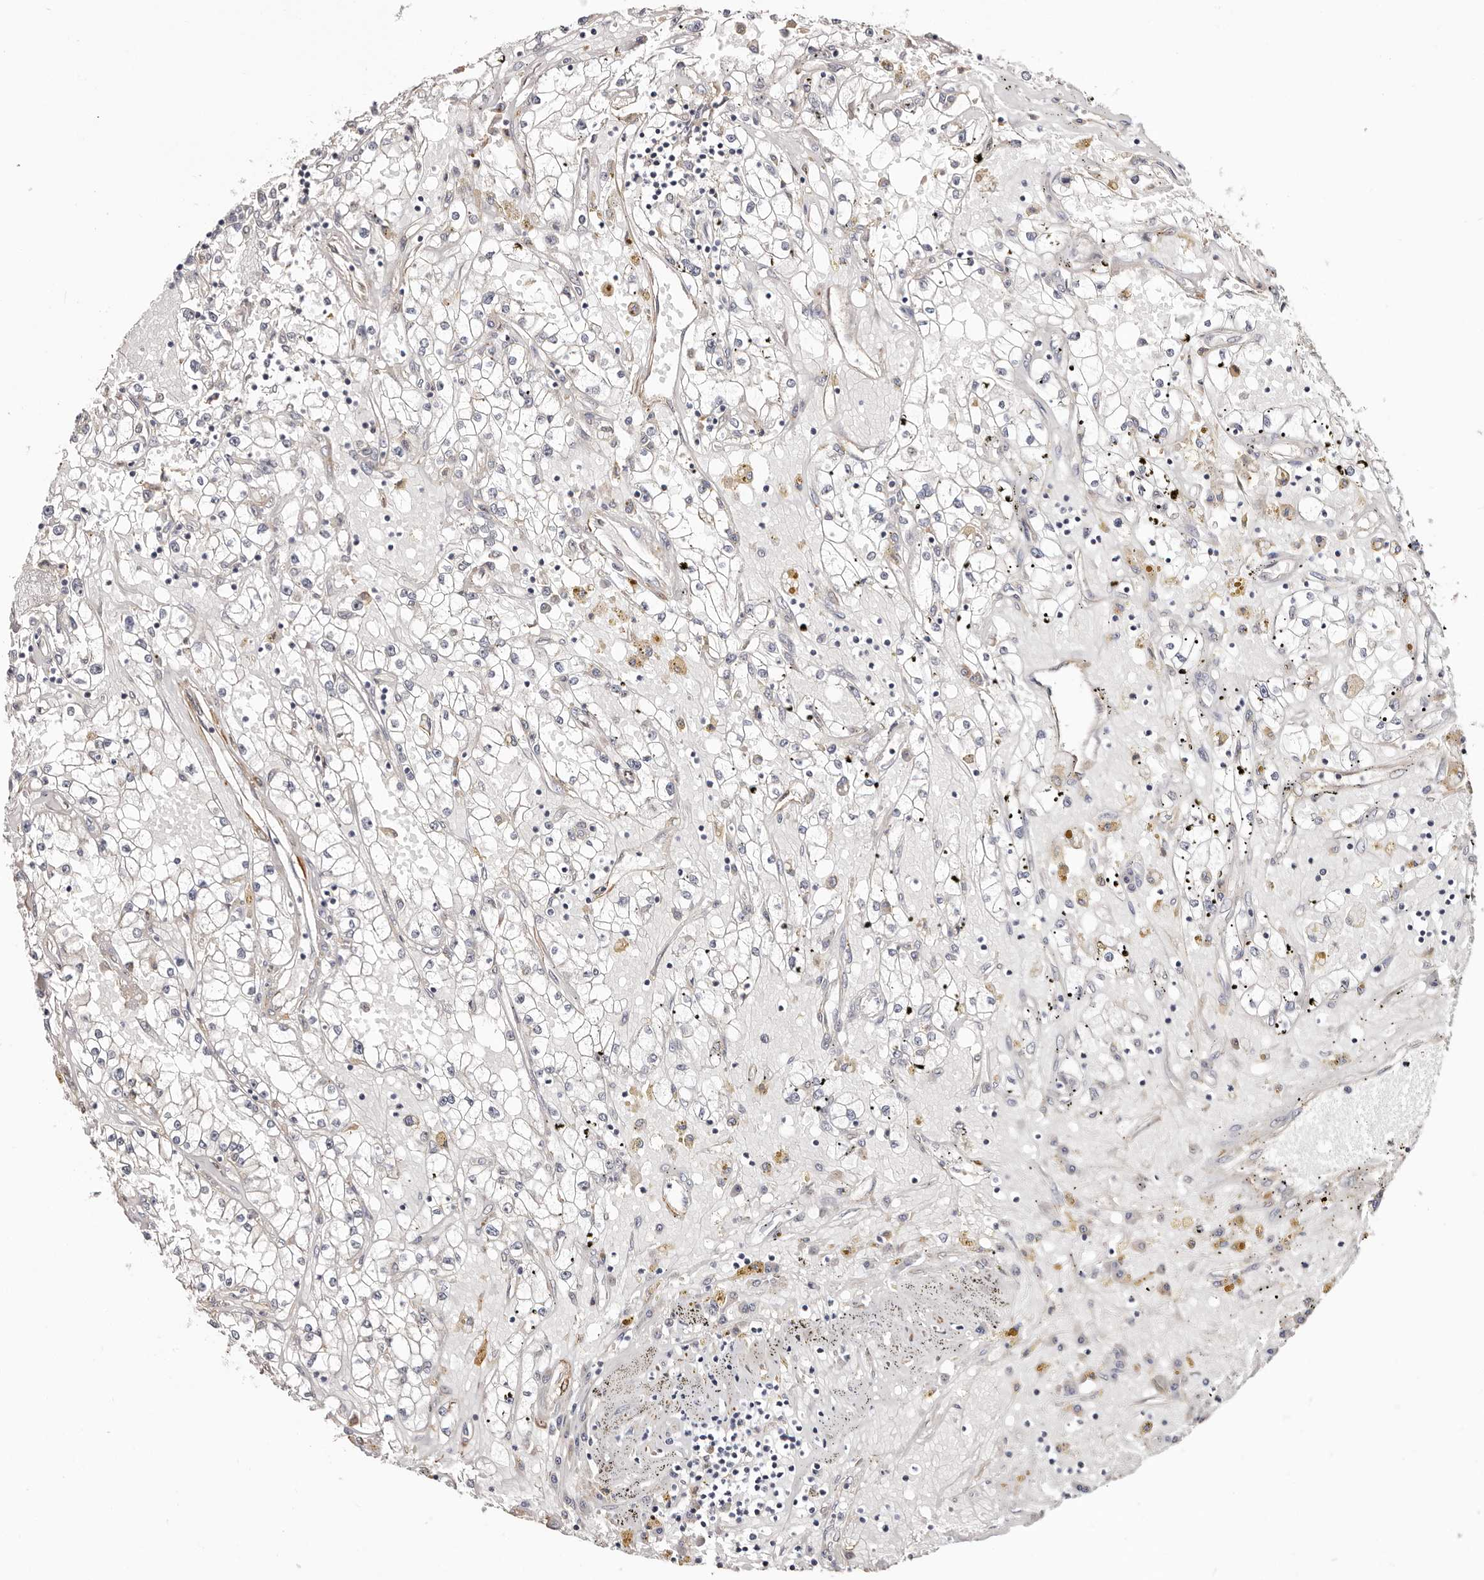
{"staining": {"intensity": "negative", "quantity": "none", "location": "none"}, "tissue": "renal cancer", "cell_type": "Tumor cells", "image_type": "cancer", "snomed": [{"axis": "morphology", "description": "Adenocarcinoma, NOS"}, {"axis": "topography", "description": "Kidney"}], "caption": "Immunohistochemistry (IHC) of renal cancer reveals no expression in tumor cells.", "gene": "TRIP13", "patient": {"sex": "male", "age": 56}}